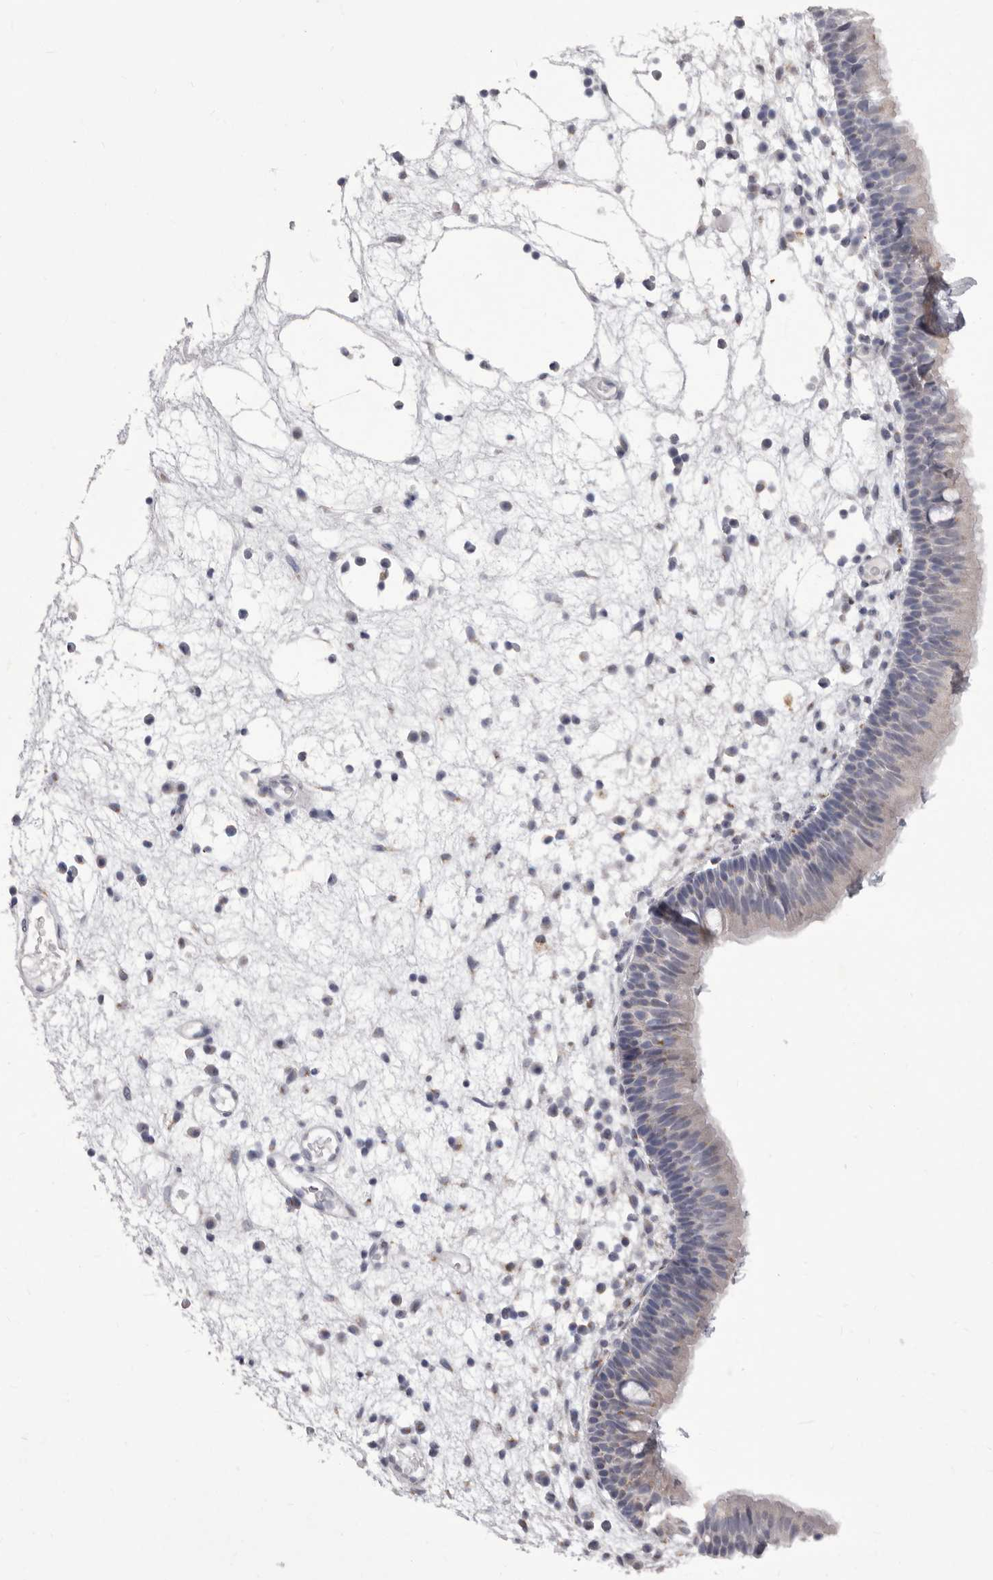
{"staining": {"intensity": "negative", "quantity": "none", "location": "none"}, "tissue": "nasopharynx", "cell_type": "Respiratory epithelial cells", "image_type": "normal", "snomed": [{"axis": "morphology", "description": "Normal tissue, NOS"}, {"axis": "morphology", "description": "Inflammation, NOS"}, {"axis": "morphology", "description": "Malignant melanoma, Metastatic site"}, {"axis": "topography", "description": "Nasopharynx"}], "caption": "Immunohistochemical staining of normal nasopharynx reveals no significant positivity in respiratory epithelial cells.", "gene": "P2RX6", "patient": {"sex": "male", "age": 70}}